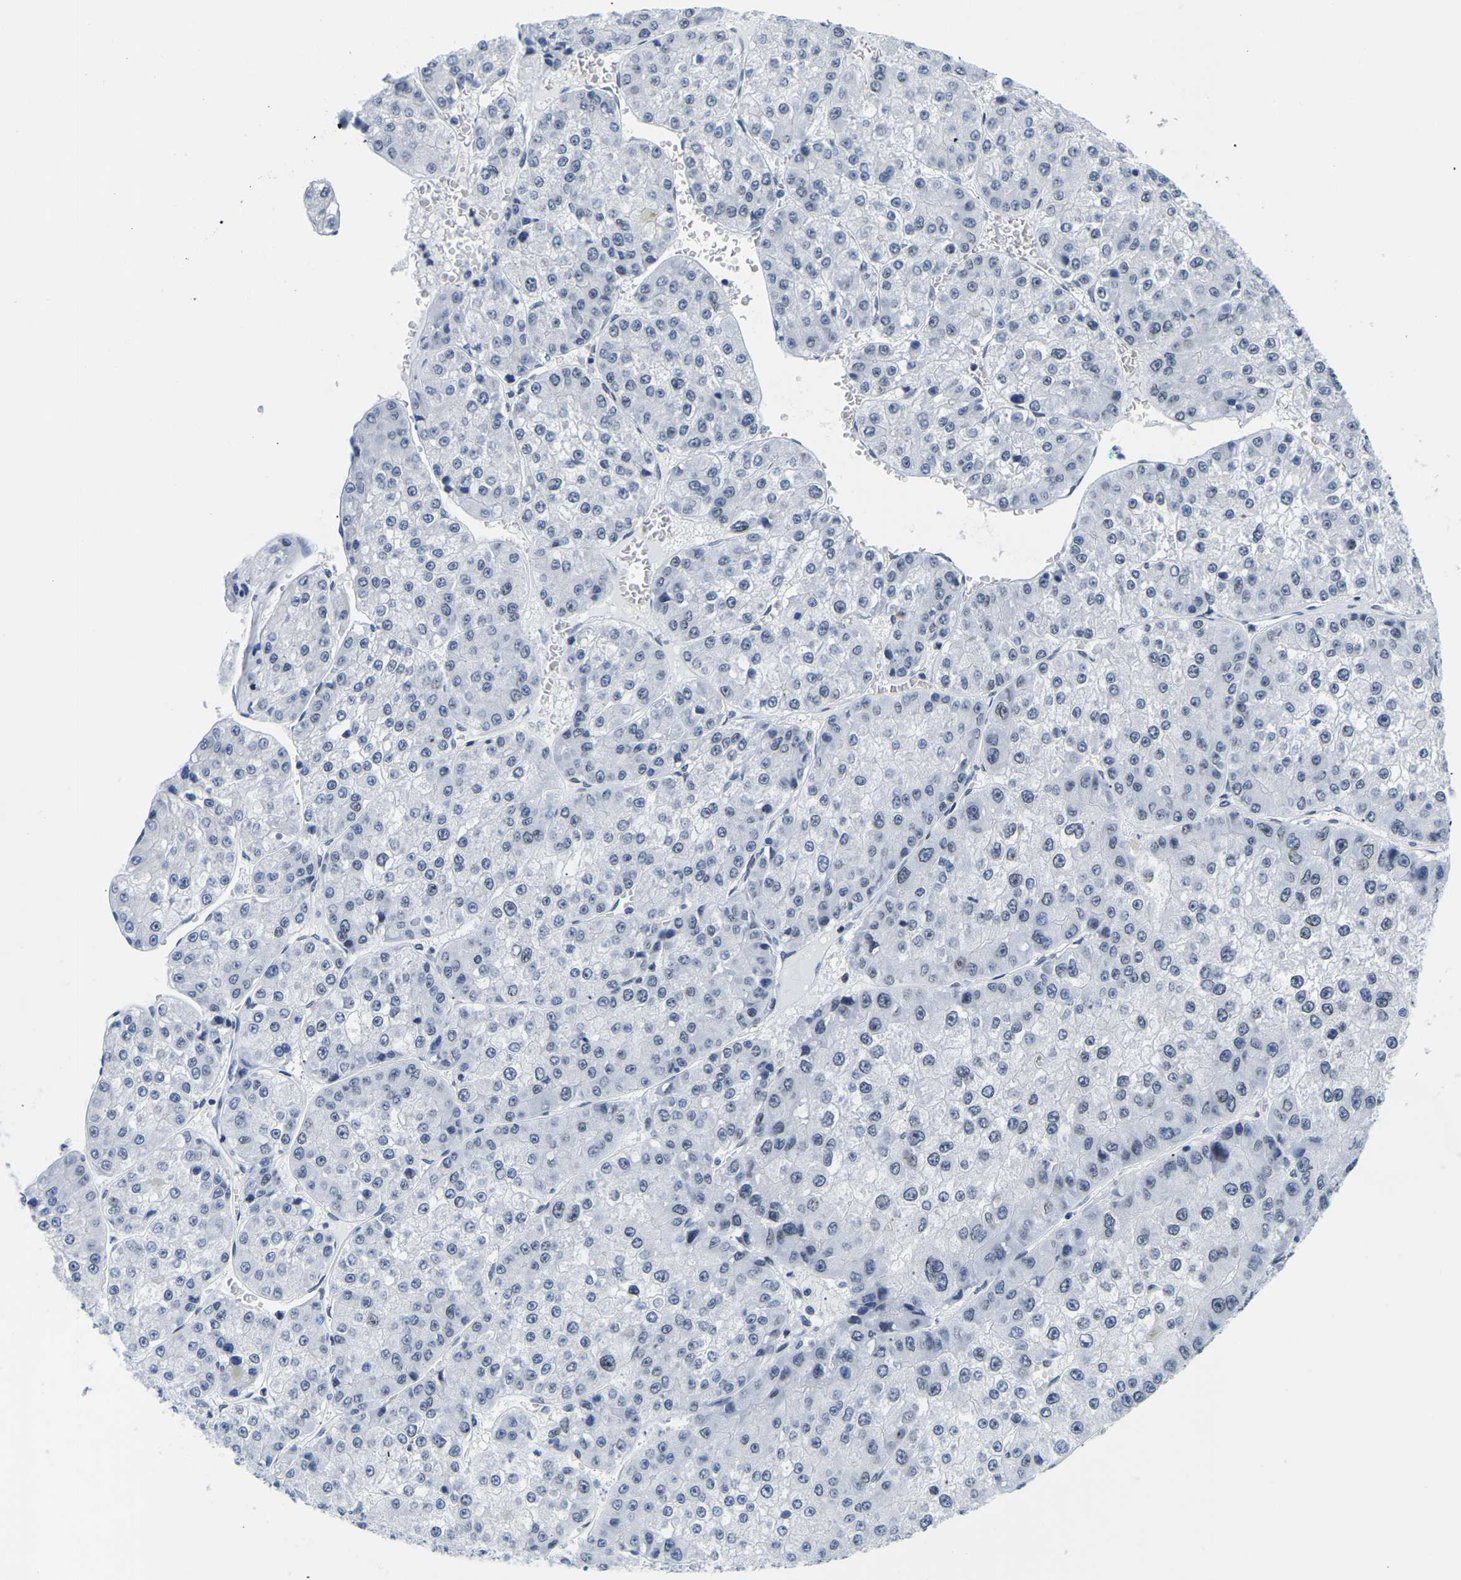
{"staining": {"intensity": "negative", "quantity": "none", "location": "none"}, "tissue": "liver cancer", "cell_type": "Tumor cells", "image_type": "cancer", "snomed": [{"axis": "morphology", "description": "Carcinoma, Hepatocellular, NOS"}, {"axis": "topography", "description": "Liver"}], "caption": "Liver cancer was stained to show a protein in brown. There is no significant expression in tumor cells. (Brightfield microscopy of DAB (3,3'-diaminobenzidine) immunohistochemistry at high magnification).", "gene": "UPK3A", "patient": {"sex": "female", "age": 73}}